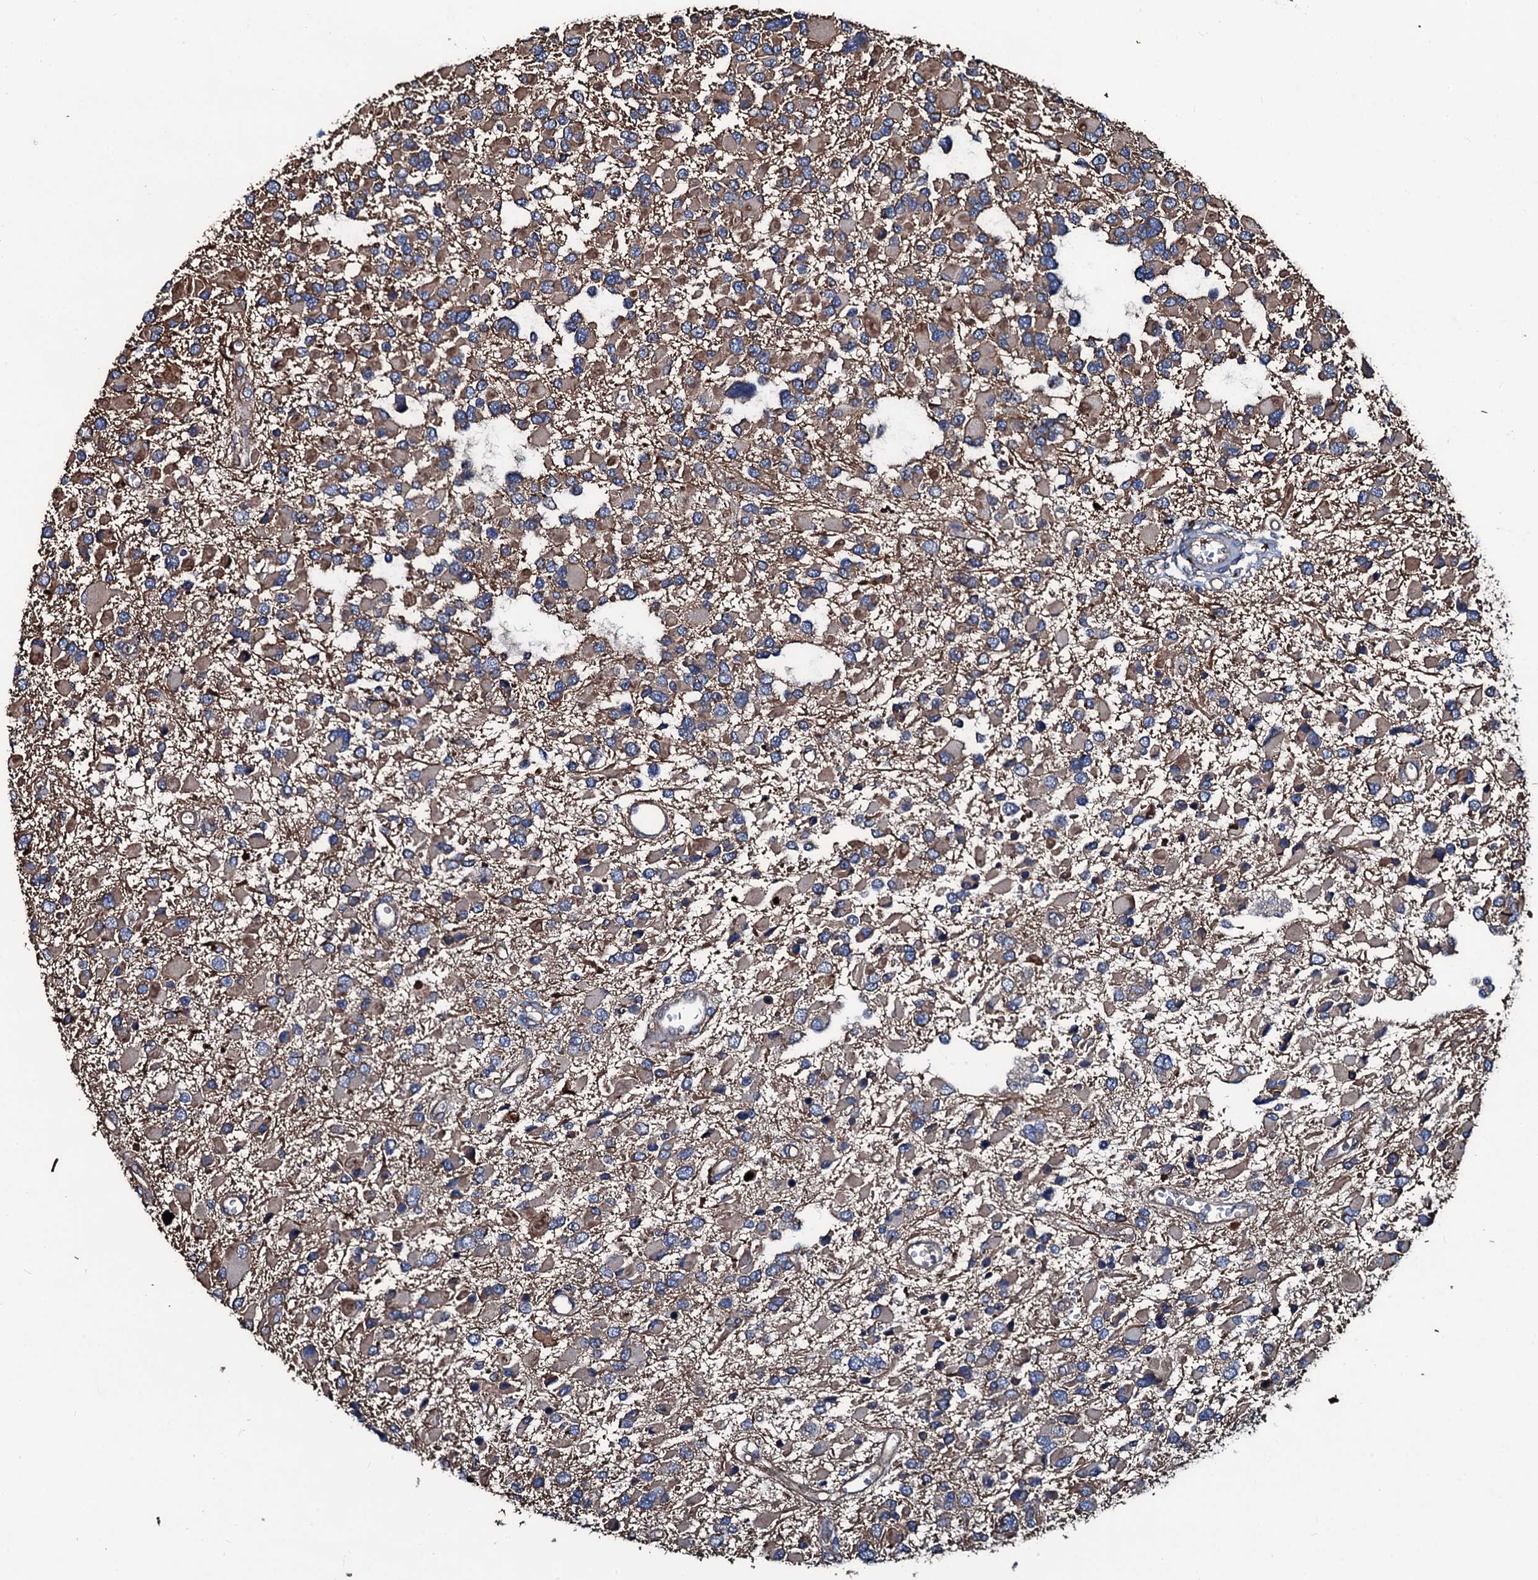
{"staining": {"intensity": "weak", "quantity": "25%-75%", "location": "cytoplasmic/membranous"}, "tissue": "glioma", "cell_type": "Tumor cells", "image_type": "cancer", "snomed": [{"axis": "morphology", "description": "Glioma, malignant, High grade"}, {"axis": "topography", "description": "Brain"}], "caption": "Protein staining displays weak cytoplasmic/membranous expression in about 25%-75% of tumor cells in glioma. The staining is performed using DAB brown chromogen to label protein expression. The nuclei are counter-stained blue using hematoxylin.", "gene": "DMAC2", "patient": {"sex": "male", "age": 53}}